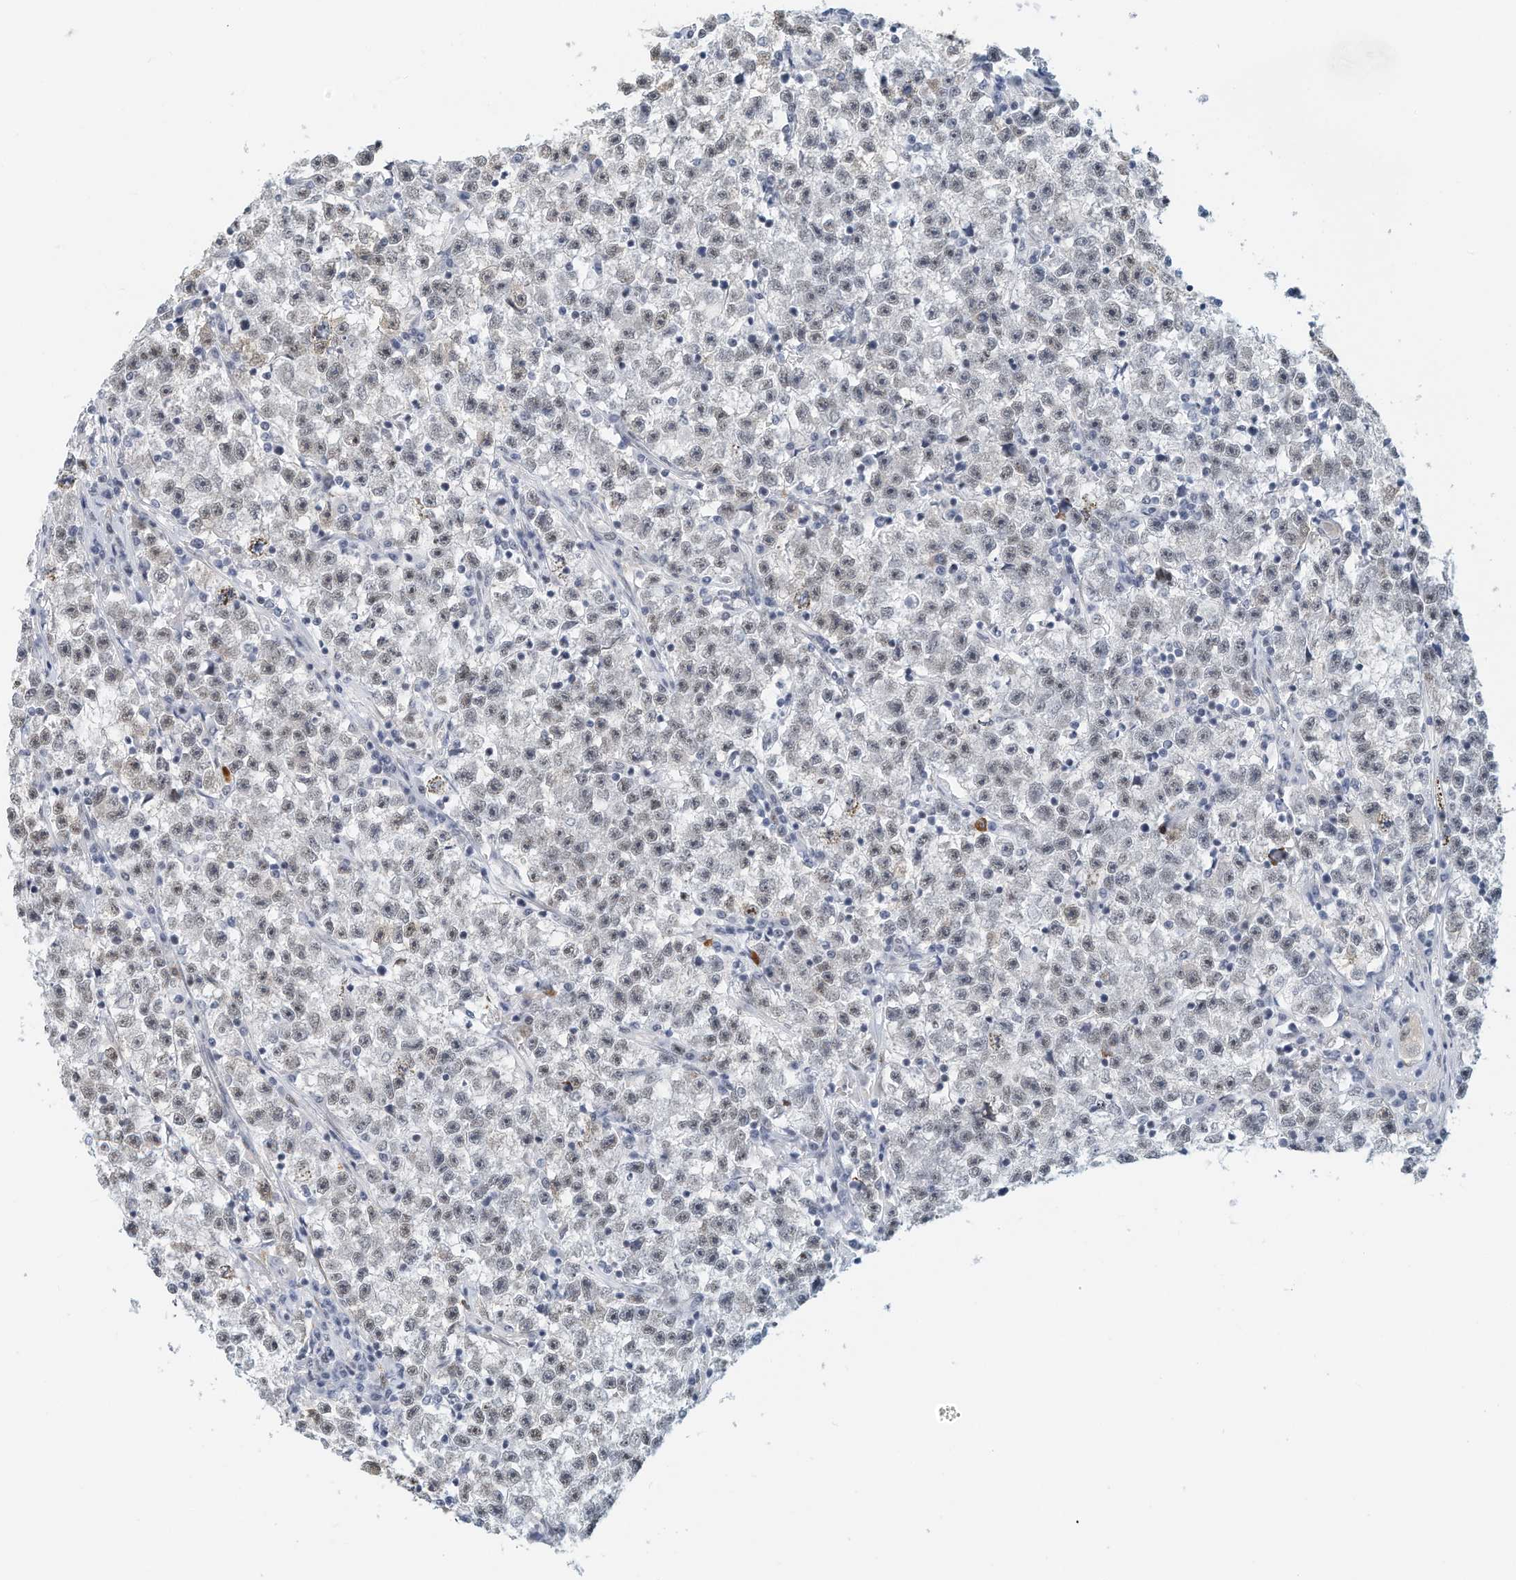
{"staining": {"intensity": "negative", "quantity": "none", "location": "none"}, "tissue": "testis cancer", "cell_type": "Tumor cells", "image_type": "cancer", "snomed": [{"axis": "morphology", "description": "Seminoma, NOS"}, {"axis": "topography", "description": "Testis"}], "caption": "A photomicrograph of human seminoma (testis) is negative for staining in tumor cells.", "gene": "ARHGAP28", "patient": {"sex": "male", "age": 22}}